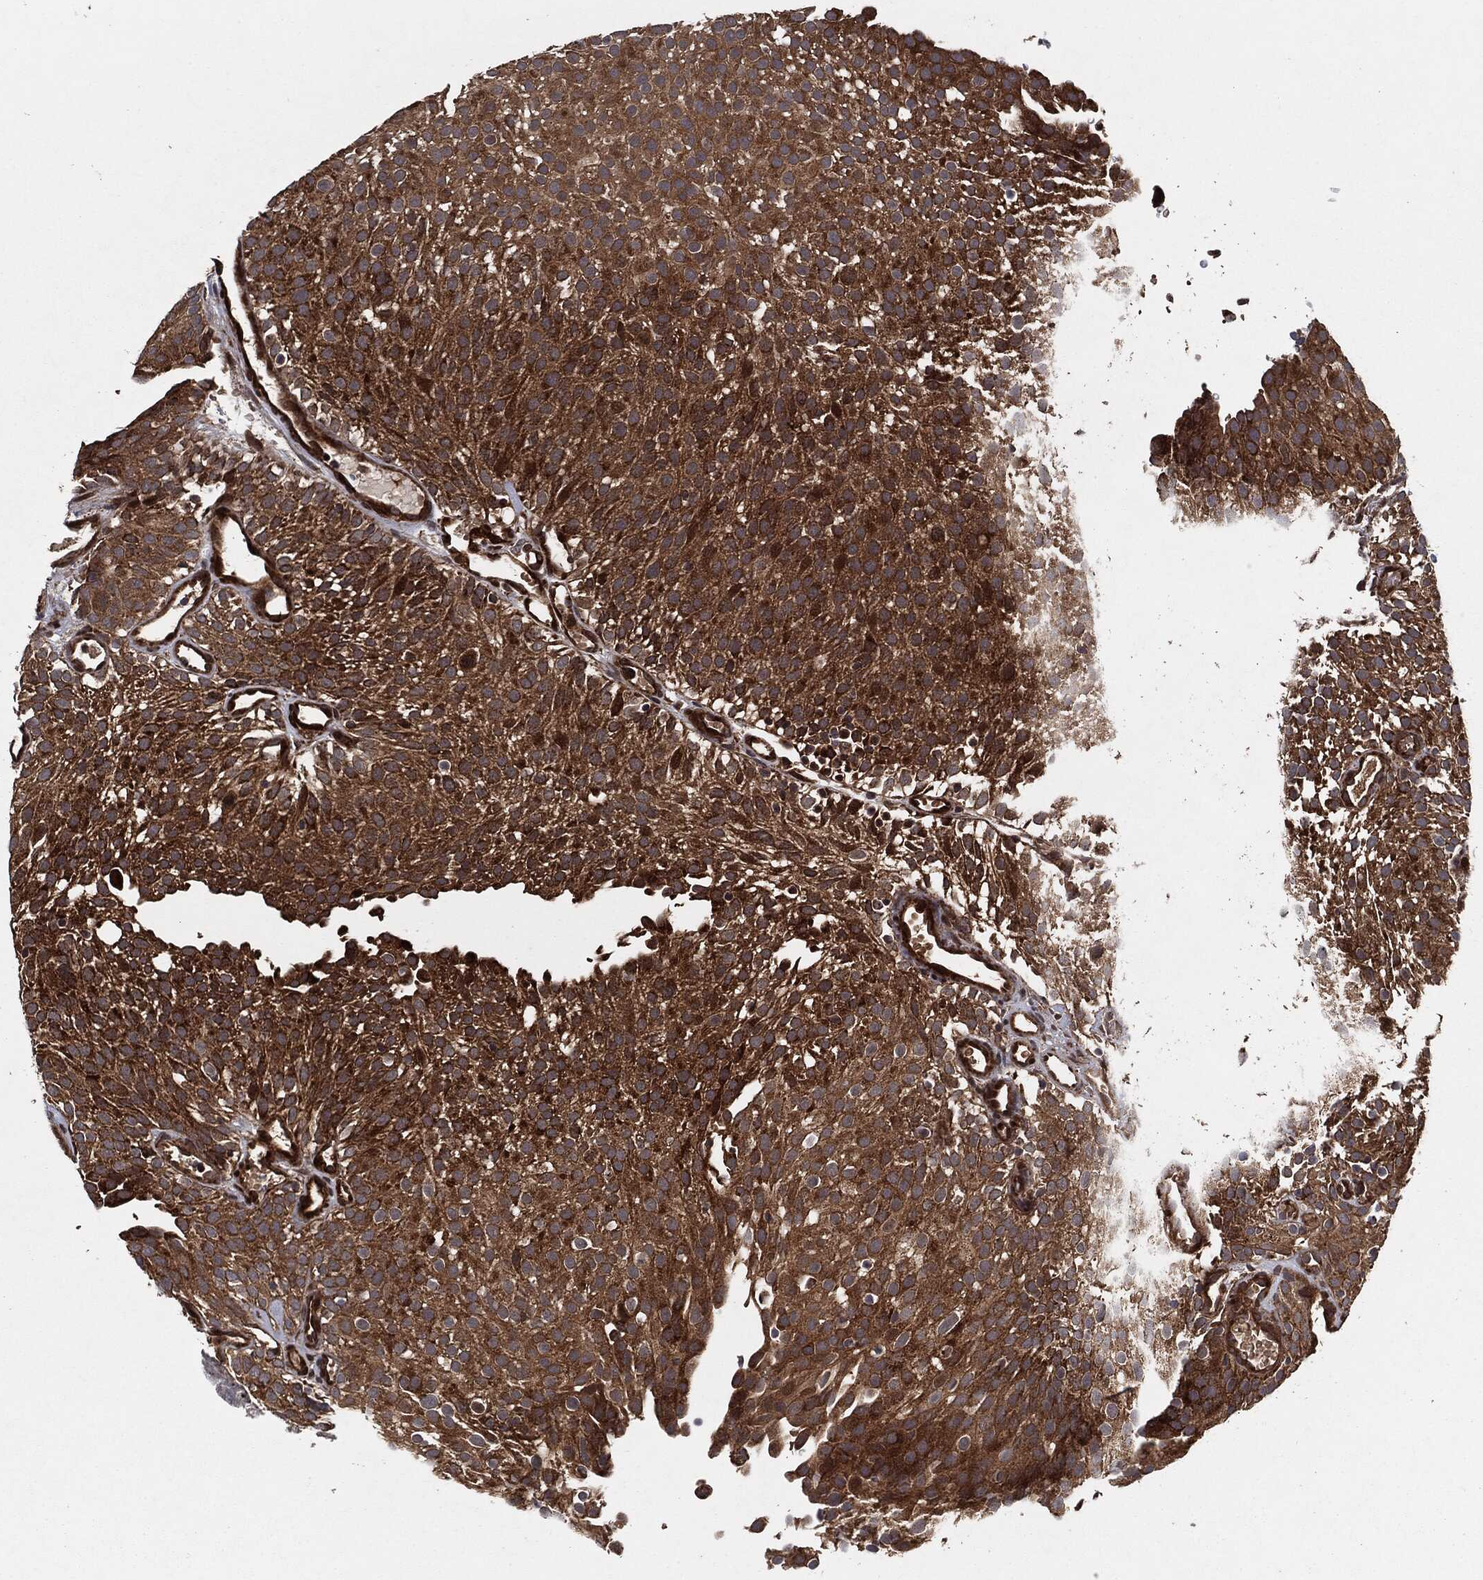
{"staining": {"intensity": "strong", "quantity": ">75%", "location": "cytoplasmic/membranous"}, "tissue": "urothelial cancer", "cell_type": "Tumor cells", "image_type": "cancer", "snomed": [{"axis": "morphology", "description": "Urothelial carcinoma, Low grade"}, {"axis": "topography", "description": "Urinary bladder"}], "caption": "The micrograph exhibits immunohistochemical staining of urothelial carcinoma (low-grade). There is strong cytoplasmic/membranous expression is identified in approximately >75% of tumor cells. (Brightfield microscopy of DAB IHC at high magnification).", "gene": "BCAR1", "patient": {"sex": "male", "age": 78}}